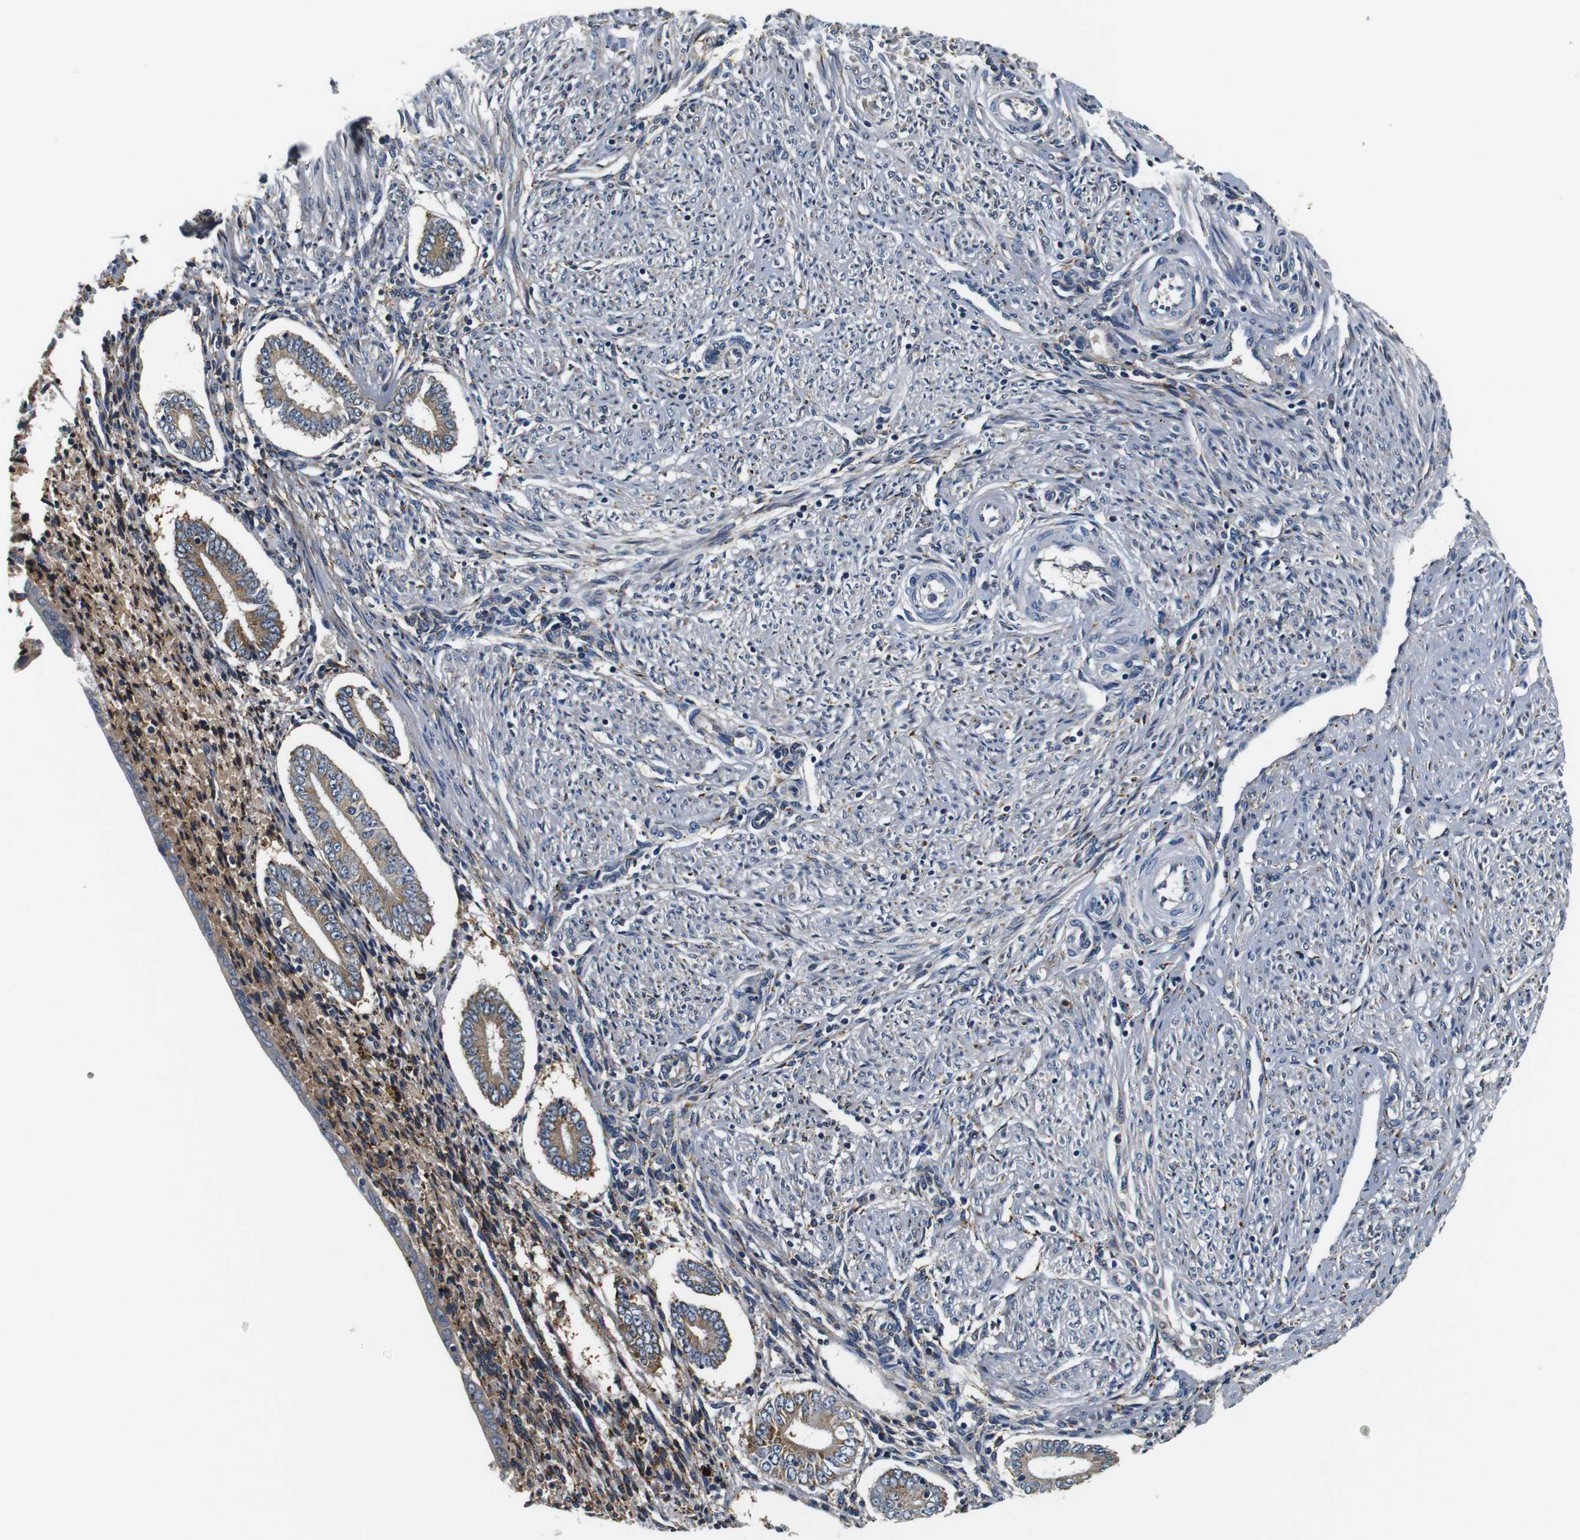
{"staining": {"intensity": "moderate", "quantity": ">75%", "location": "cytoplasmic/membranous"}, "tissue": "endometrium", "cell_type": "Cells in endometrial stroma", "image_type": "normal", "snomed": [{"axis": "morphology", "description": "Normal tissue, NOS"}, {"axis": "topography", "description": "Endometrium"}], "caption": "Immunohistochemical staining of unremarkable endometrium exhibits moderate cytoplasmic/membranous protein expression in about >75% of cells in endometrial stroma.", "gene": "COL1A1", "patient": {"sex": "female", "age": 42}}